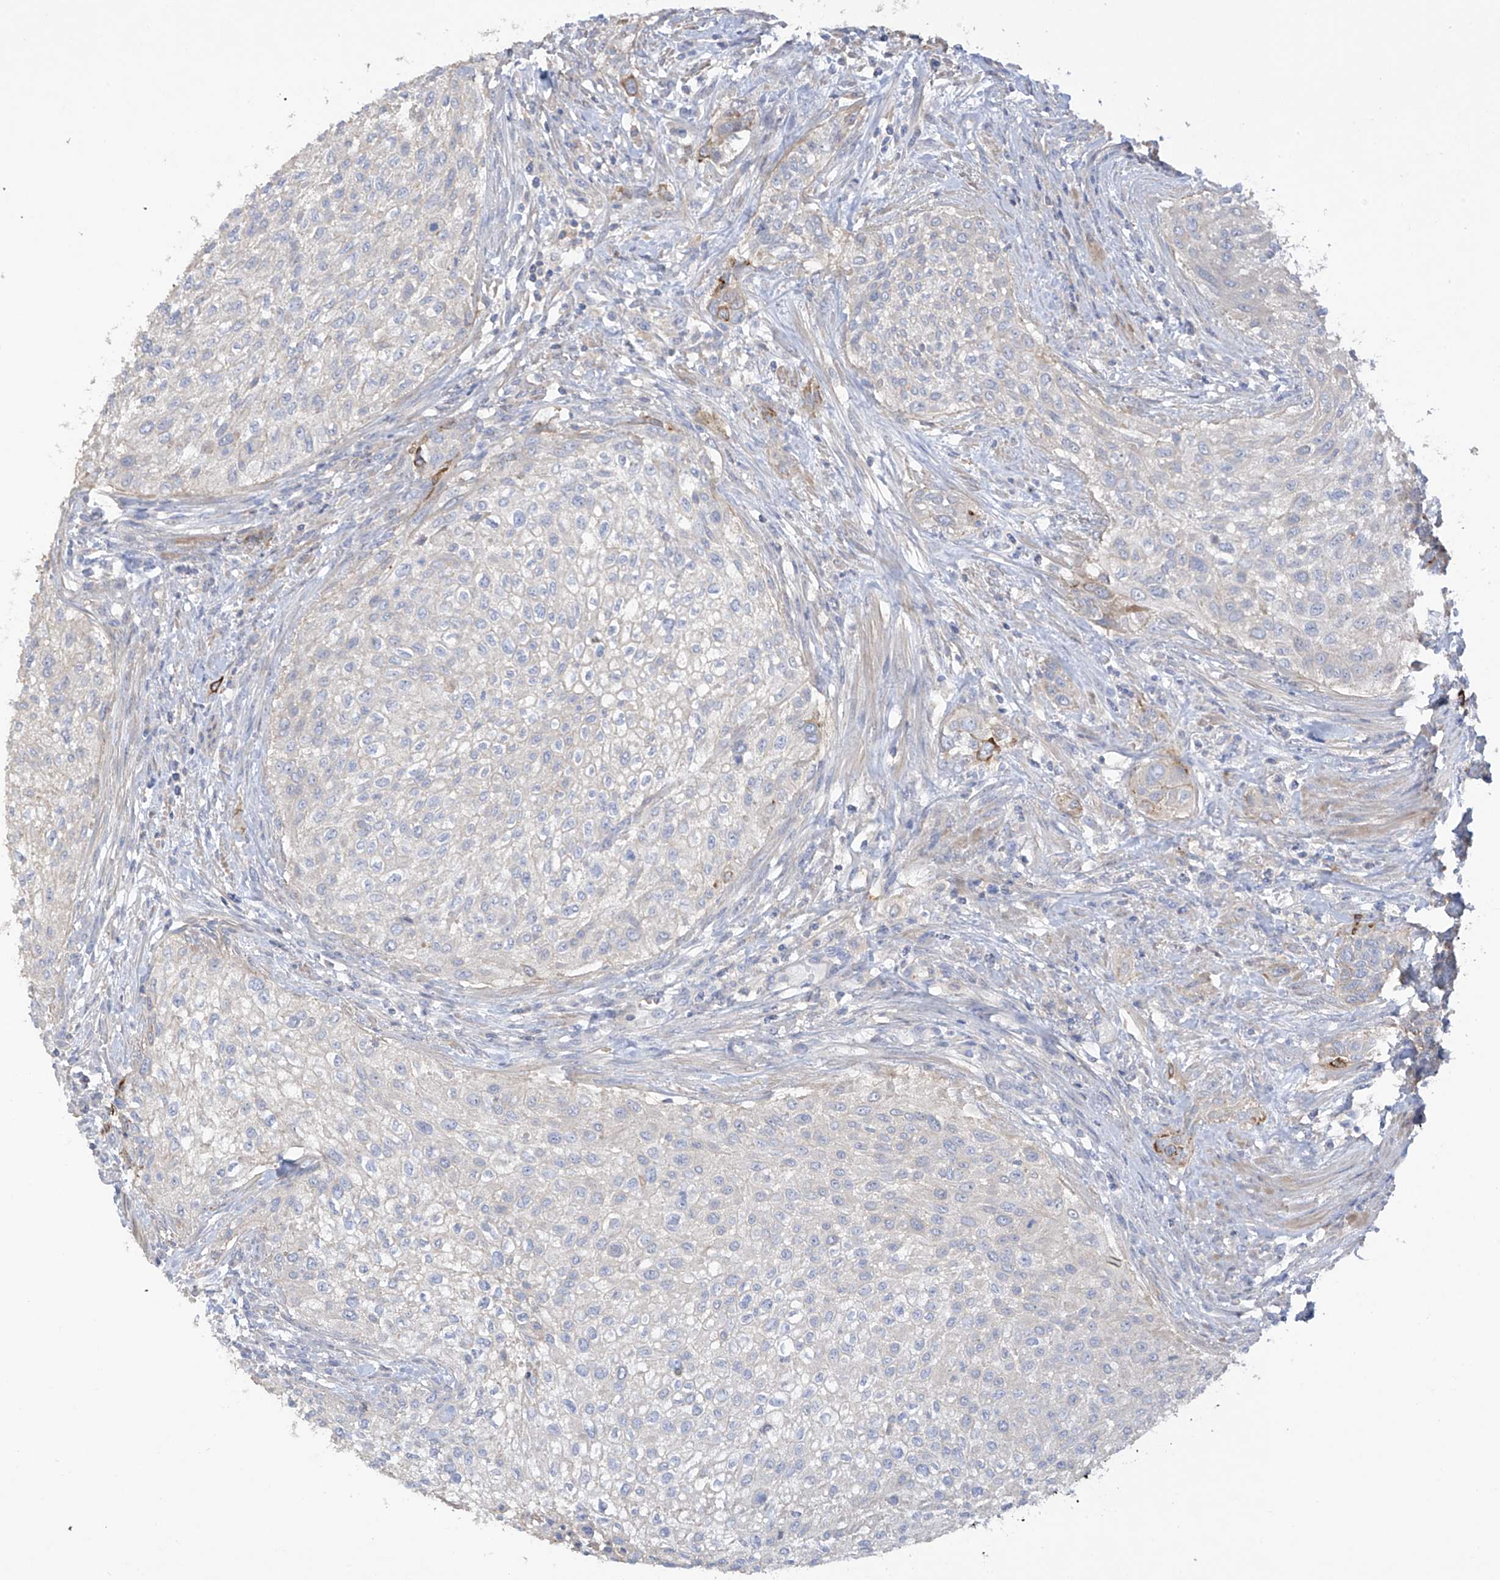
{"staining": {"intensity": "negative", "quantity": "none", "location": "none"}, "tissue": "urothelial cancer", "cell_type": "Tumor cells", "image_type": "cancer", "snomed": [{"axis": "morphology", "description": "Urothelial carcinoma, High grade"}, {"axis": "topography", "description": "Urinary bladder"}], "caption": "High power microscopy micrograph of an immunohistochemistry (IHC) histopathology image of high-grade urothelial carcinoma, revealing no significant staining in tumor cells.", "gene": "PRSS12", "patient": {"sex": "male", "age": 35}}